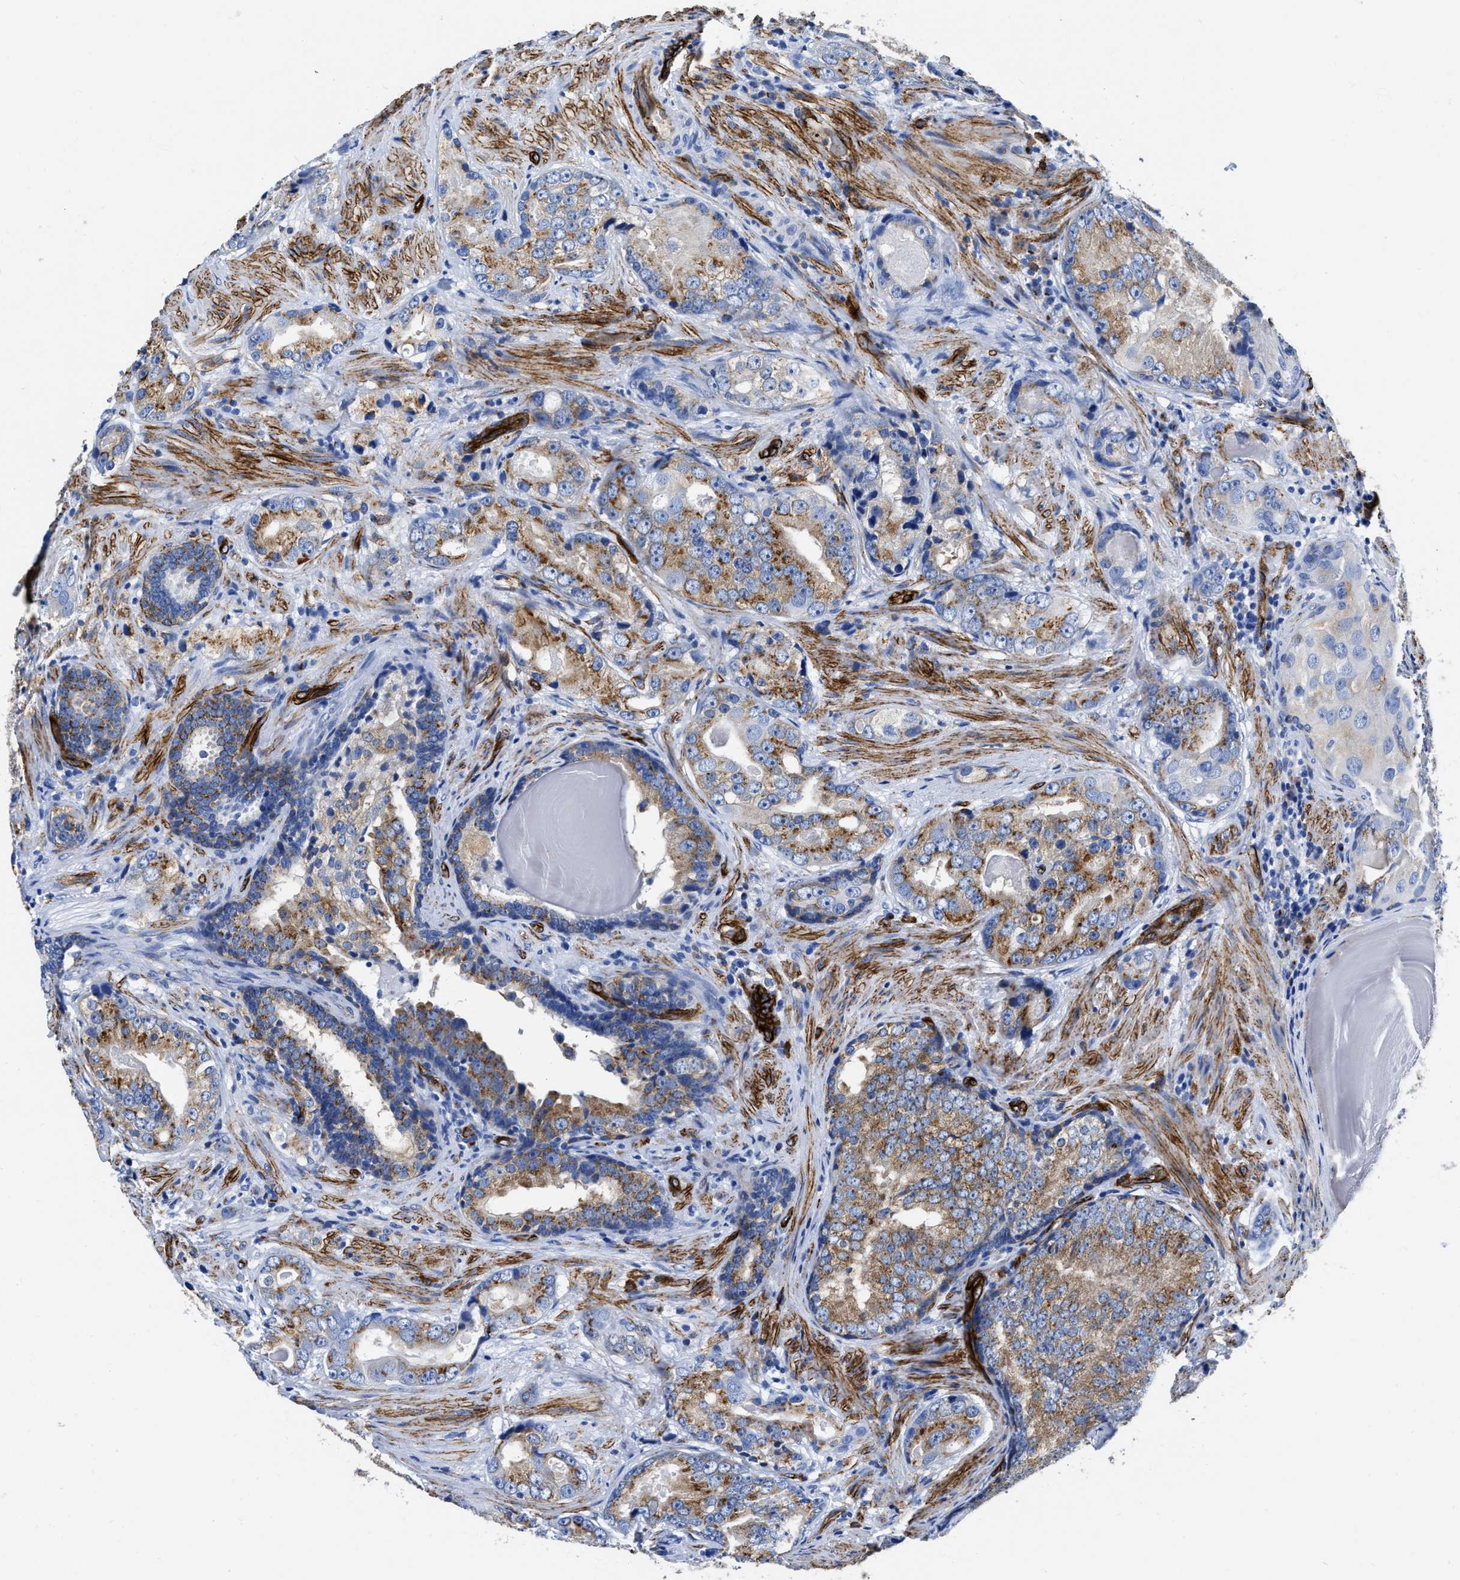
{"staining": {"intensity": "moderate", "quantity": ">75%", "location": "cytoplasmic/membranous"}, "tissue": "prostate cancer", "cell_type": "Tumor cells", "image_type": "cancer", "snomed": [{"axis": "morphology", "description": "Adenocarcinoma, High grade"}, {"axis": "topography", "description": "Prostate"}], "caption": "IHC (DAB (3,3'-diaminobenzidine)) staining of human high-grade adenocarcinoma (prostate) exhibits moderate cytoplasmic/membranous protein expression in about >75% of tumor cells.", "gene": "TVP23B", "patient": {"sex": "male", "age": 66}}